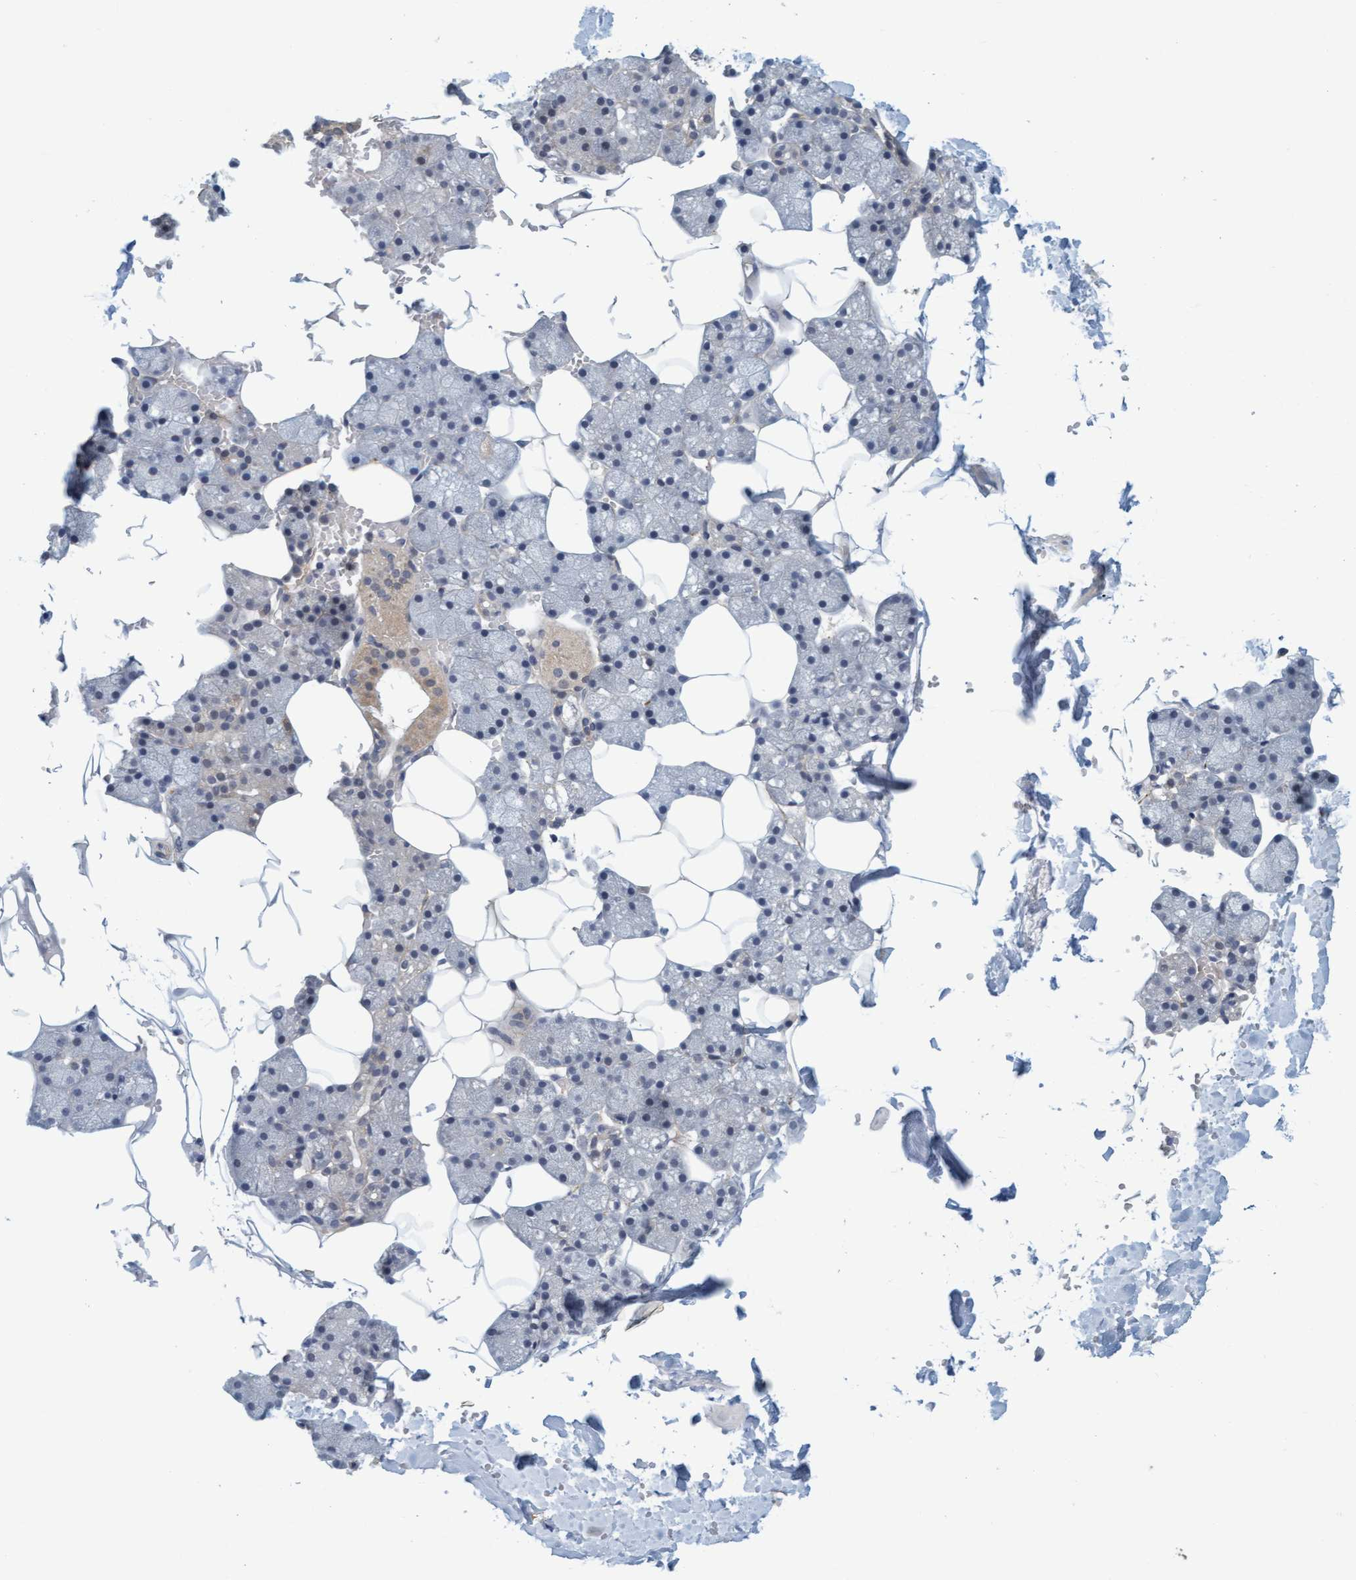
{"staining": {"intensity": "weak", "quantity": "<25%", "location": "cytoplasmic/membranous,nuclear"}, "tissue": "salivary gland", "cell_type": "Glandular cells", "image_type": "normal", "snomed": [{"axis": "morphology", "description": "Normal tissue, NOS"}, {"axis": "topography", "description": "Salivary gland"}], "caption": "Glandular cells show no significant positivity in benign salivary gland. The staining was performed using DAB to visualize the protein expression in brown, while the nuclei were stained in blue with hematoxylin (Magnification: 20x).", "gene": "TSTD2", "patient": {"sex": "male", "age": 62}}